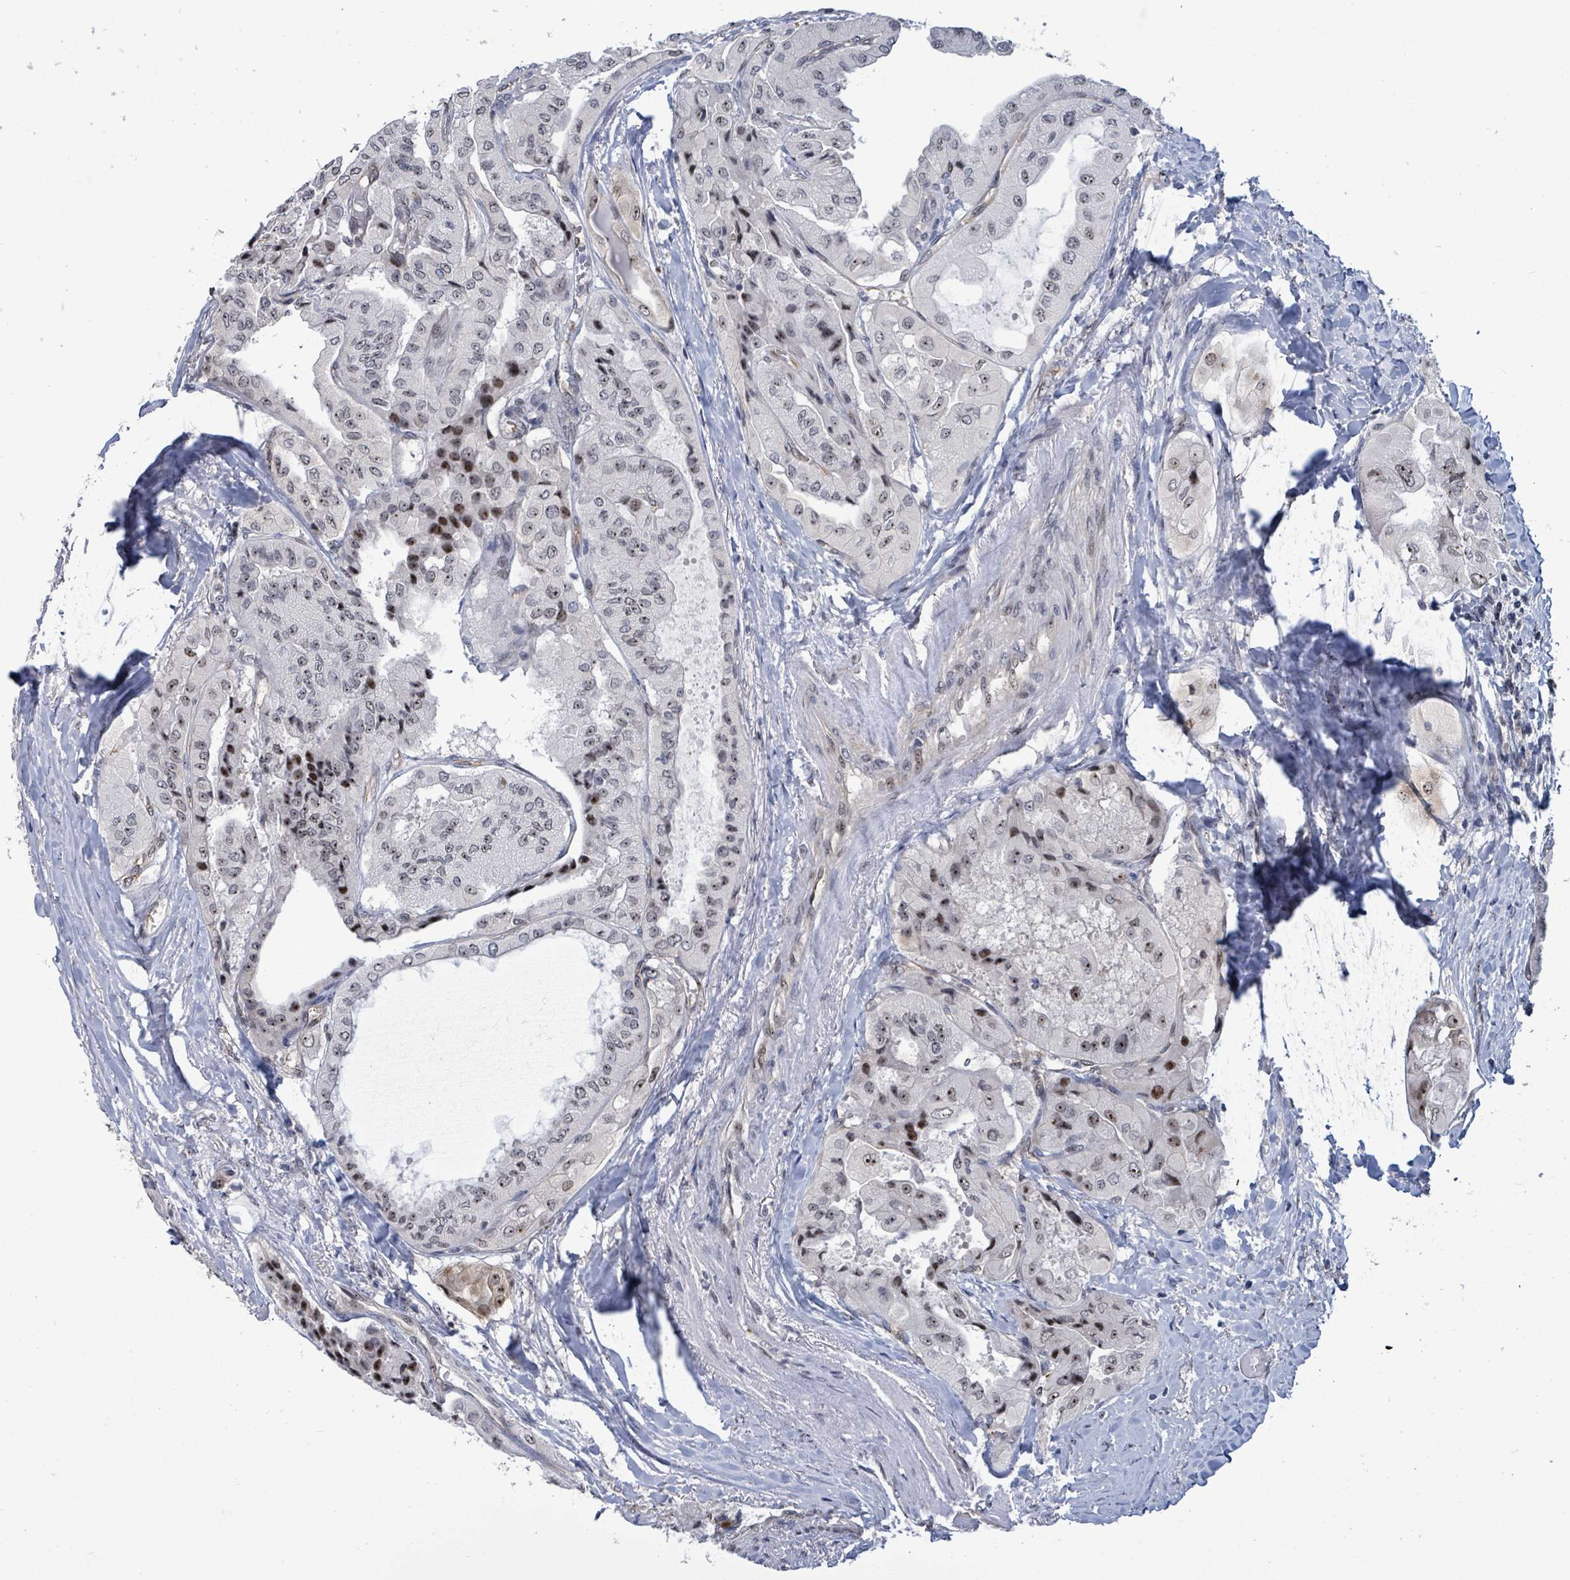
{"staining": {"intensity": "moderate", "quantity": "25%-75%", "location": "nuclear"}, "tissue": "thyroid cancer", "cell_type": "Tumor cells", "image_type": "cancer", "snomed": [{"axis": "morphology", "description": "Normal tissue, NOS"}, {"axis": "morphology", "description": "Papillary adenocarcinoma, NOS"}, {"axis": "topography", "description": "Thyroid gland"}], "caption": "Thyroid papillary adenocarcinoma was stained to show a protein in brown. There is medium levels of moderate nuclear expression in about 25%-75% of tumor cells. Using DAB (brown) and hematoxylin (blue) stains, captured at high magnification using brightfield microscopy.", "gene": "RRN3", "patient": {"sex": "female", "age": 59}}